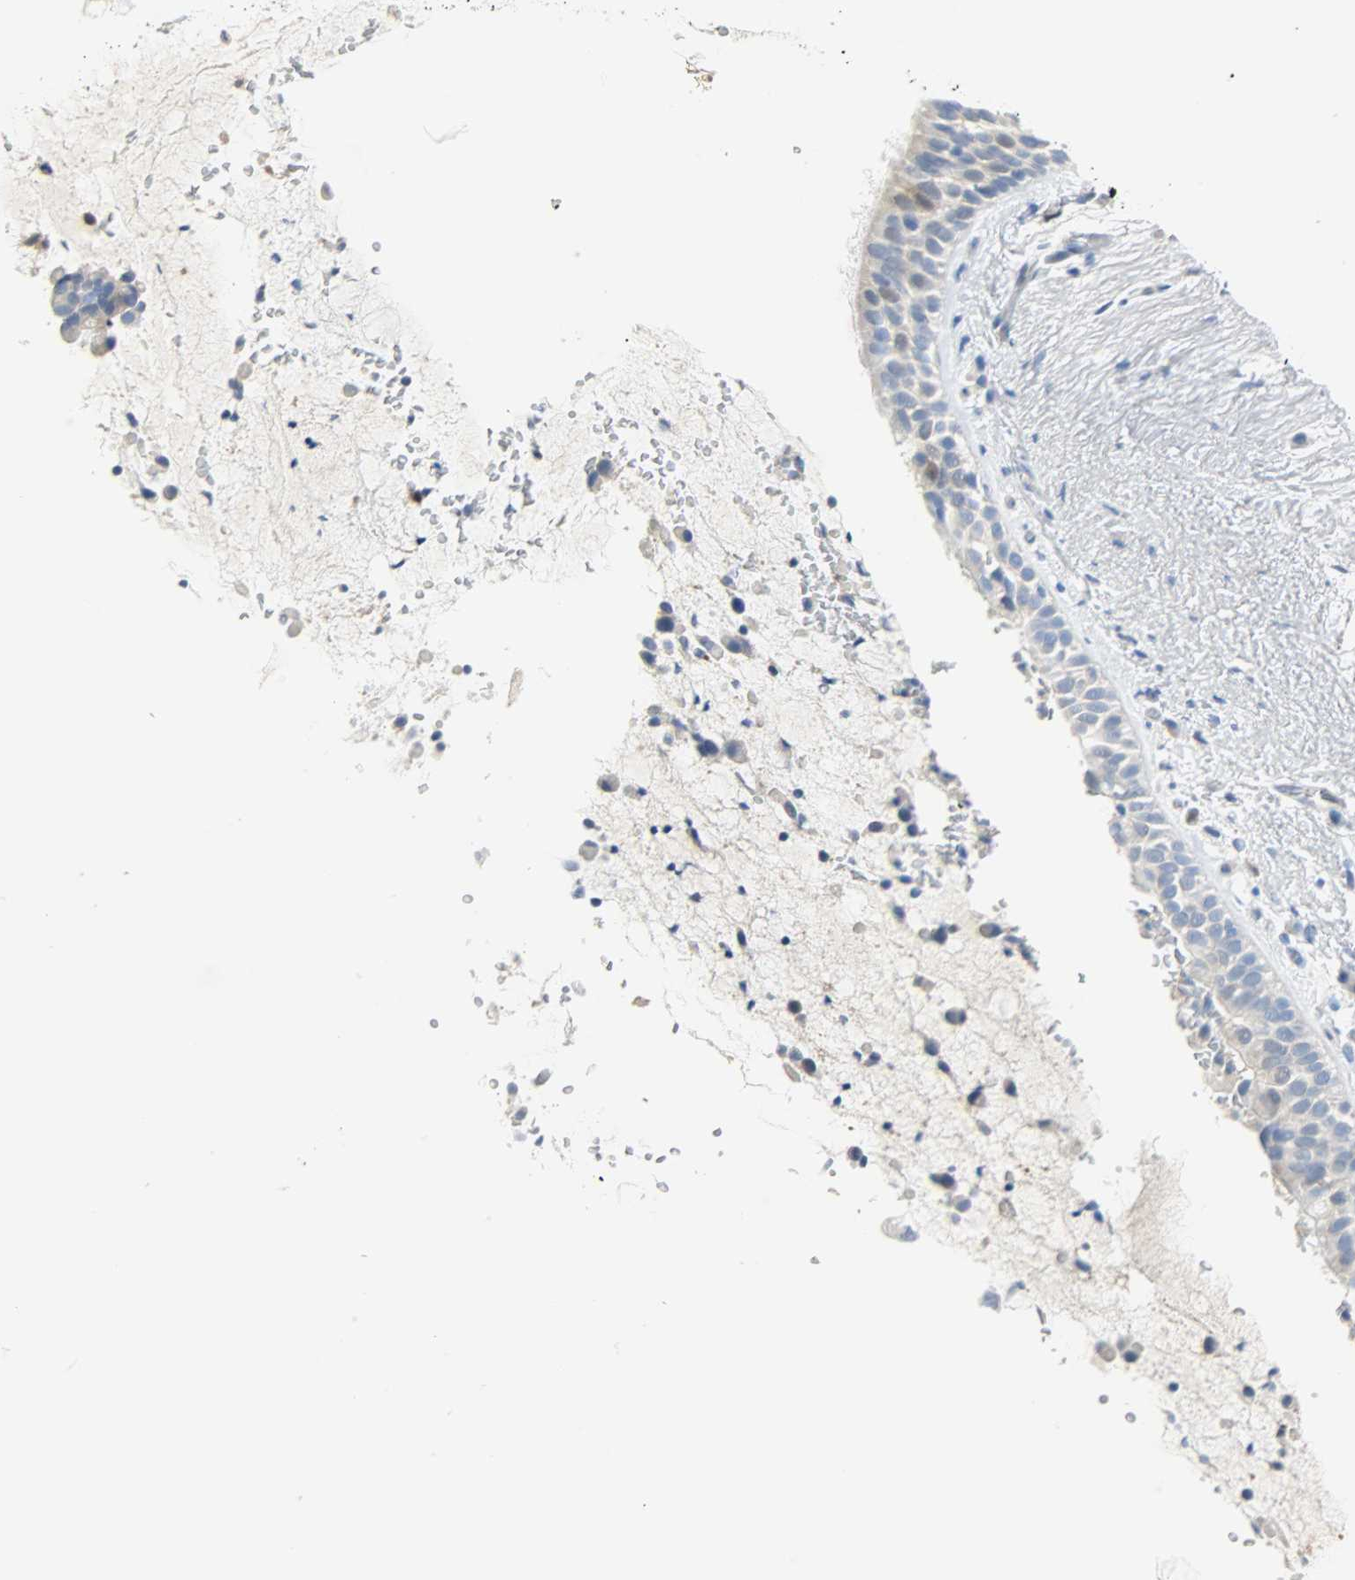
{"staining": {"intensity": "negative", "quantity": "none", "location": "none"}, "tissue": "bronchus", "cell_type": "Respiratory epithelial cells", "image_type": "normal", "snomed": [{"axis": "morphology", "description": "Normal tissue, NOS"}, {"axis": "topography", "description": "Bronchus"}], "caption": "This histopathology image is of normal bronchus stained with IHC to label a protein in brown with the nuclei are counter-stained blue. There is no staining in respiratory epithelial cells. Nuclei are stained in blue.", "gene": "EIF4EBP1", "patient": {"sex": "female", "age": 54}}